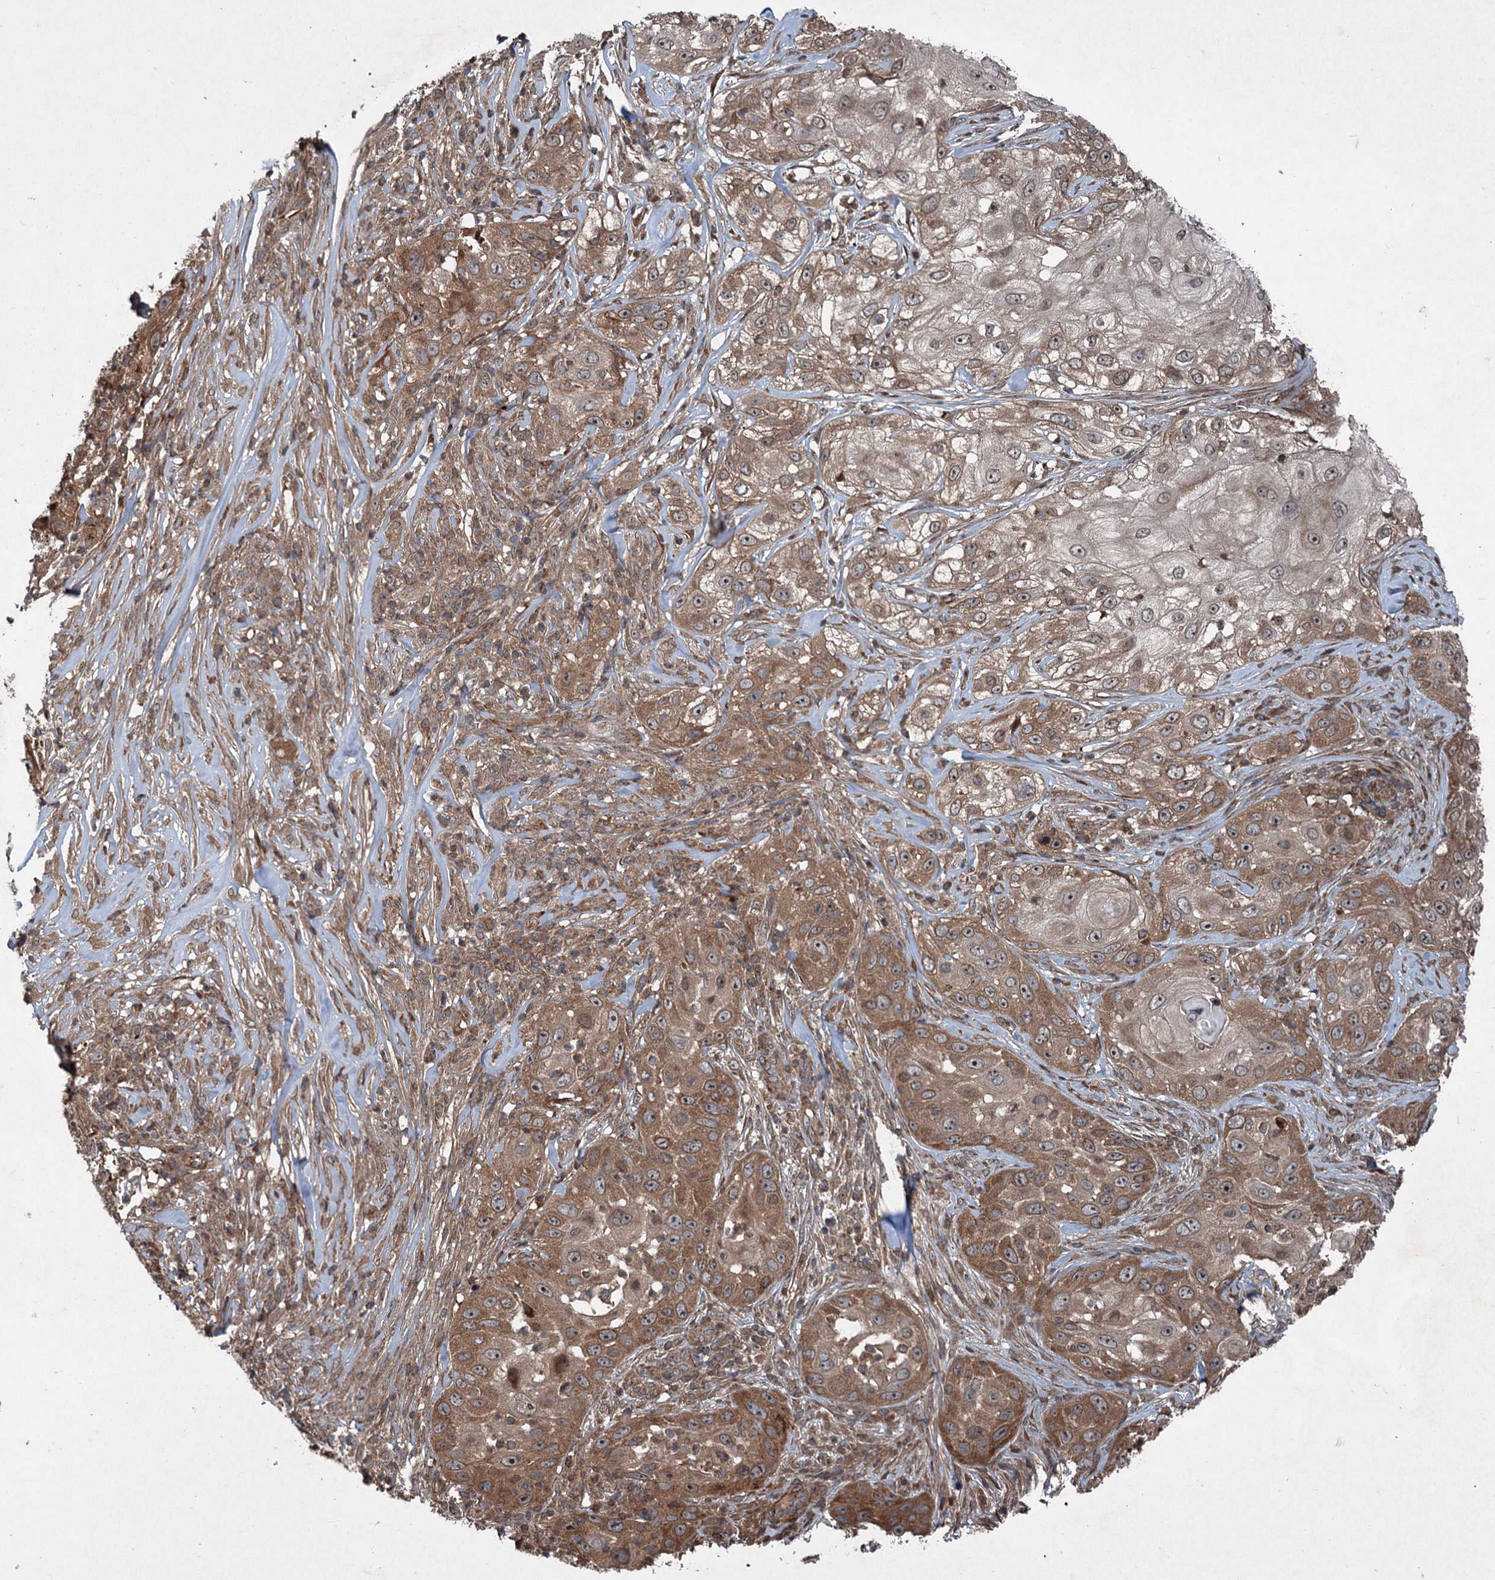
{"staining": {"intensity": "moderate", "quantity": ">75%", "location": "cytoplasmic/membranous"}, "tissue": "skin cancer", "cell_type": "Tumor cells", "image_type": "cancer", "snomed": [{"axis": "morphology", "description": "Squamous cell carcinoma, NOS"}, {"axis": "topography", "description": "Skin"}], "caption": "A brown stain highlights moderate cytoplasmic/membranous staining of a protein in human skin cancer tumor cells.", "gene": "ALAS1", "patient": {"sex": "female", "age": 44}}